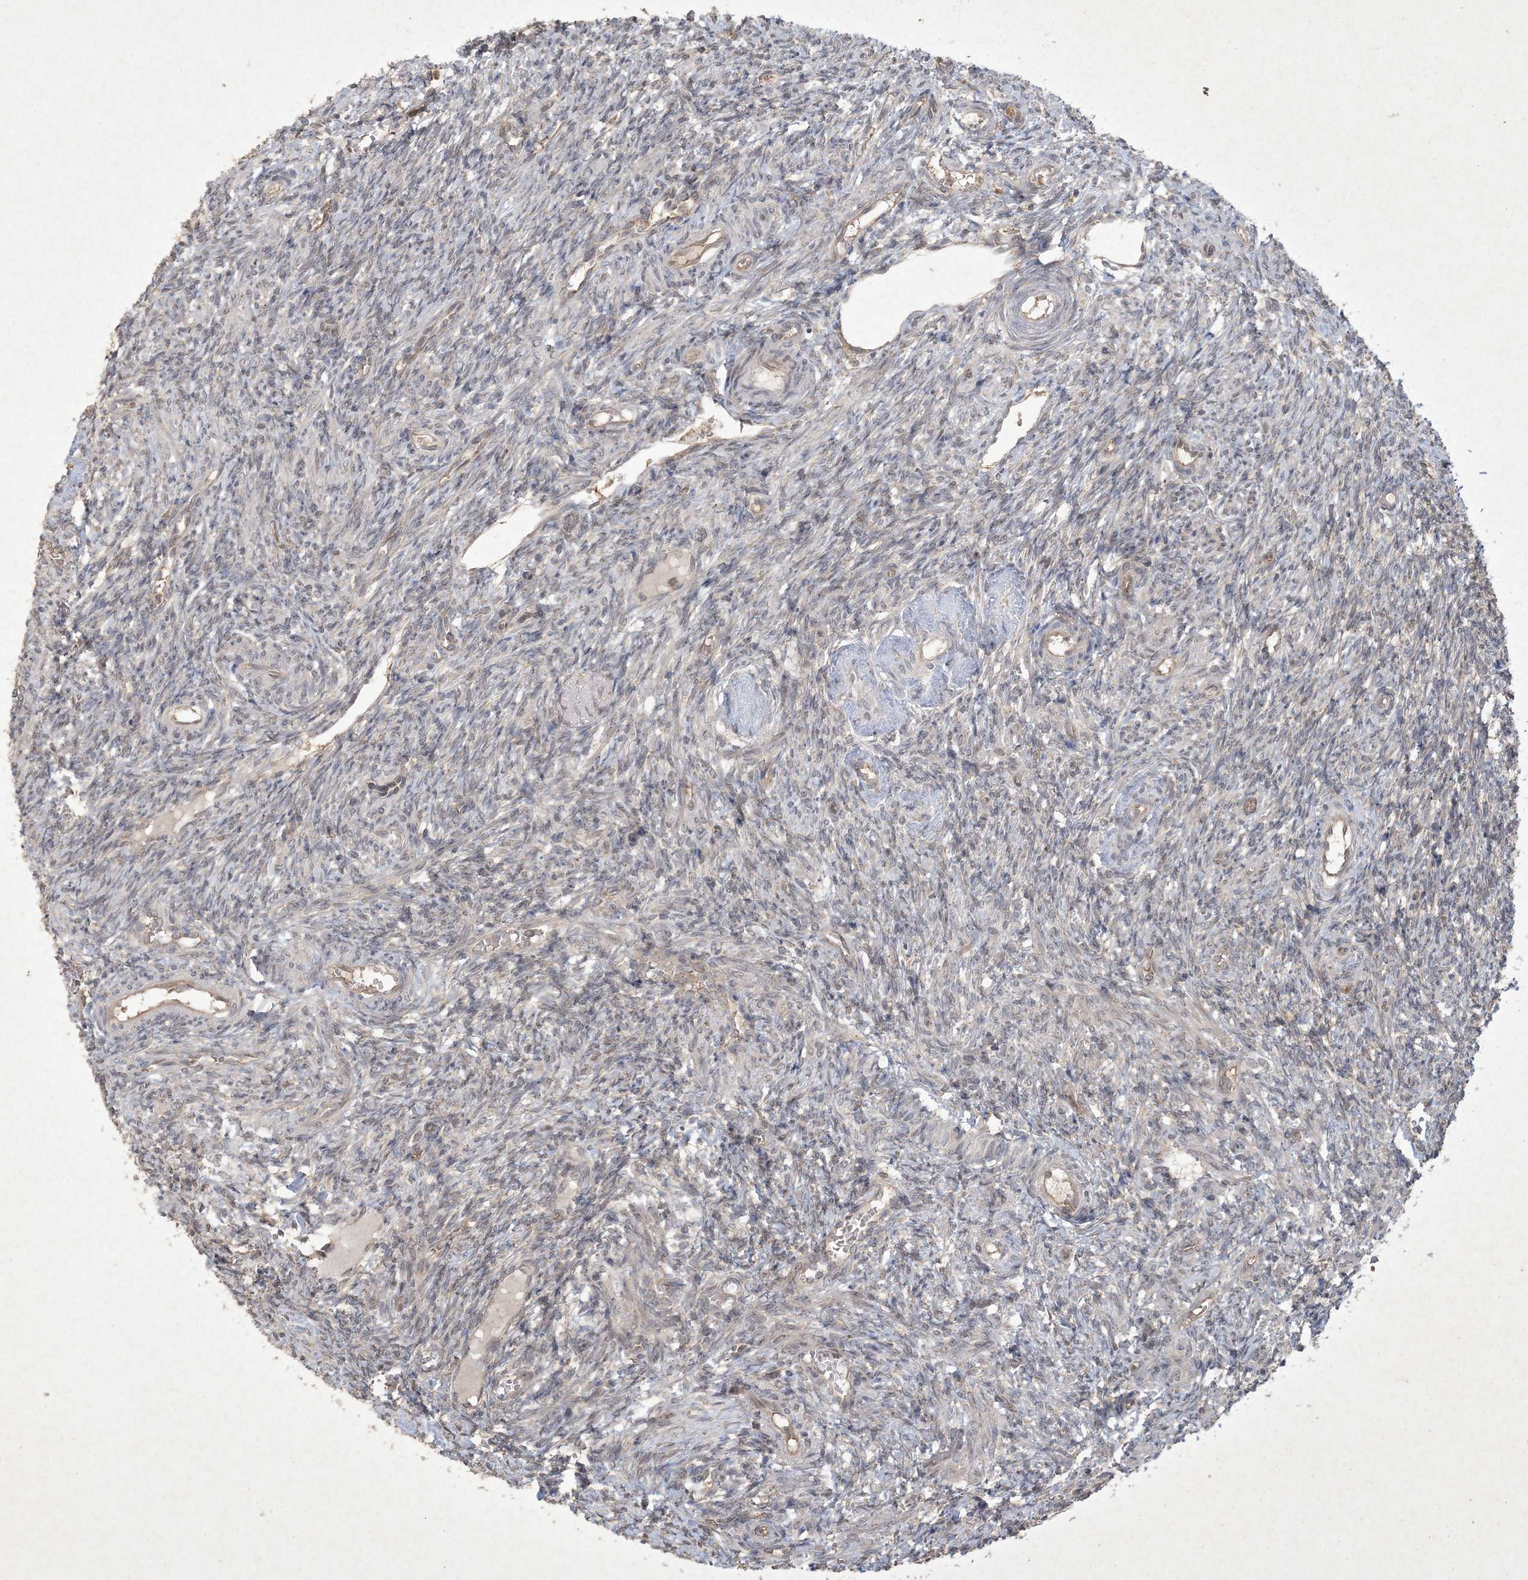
{"staining": {"intensity": "weak", "quantity": "25%-75%", "location": "cytoplasmic/membranous"}, "tissue": "ovary", "cell_type": "Ovarian stroma cells", "image_type": "normal", "snomed": [{"axis": "morphology", "description": "Normal tissue, NOS"}, {"axis": "topography", "description": "Ovary"}], "caption": "IHC of unremarkable human ovary shows low levels of weak cytoplasmic/membranous expression in about 25%-75% of ovarian stroma cells. The protein is shown in brown color, while the nuclei are stained blue.", "gene": "NRBP2", "patient": {"sex": "female", "age": 27}}